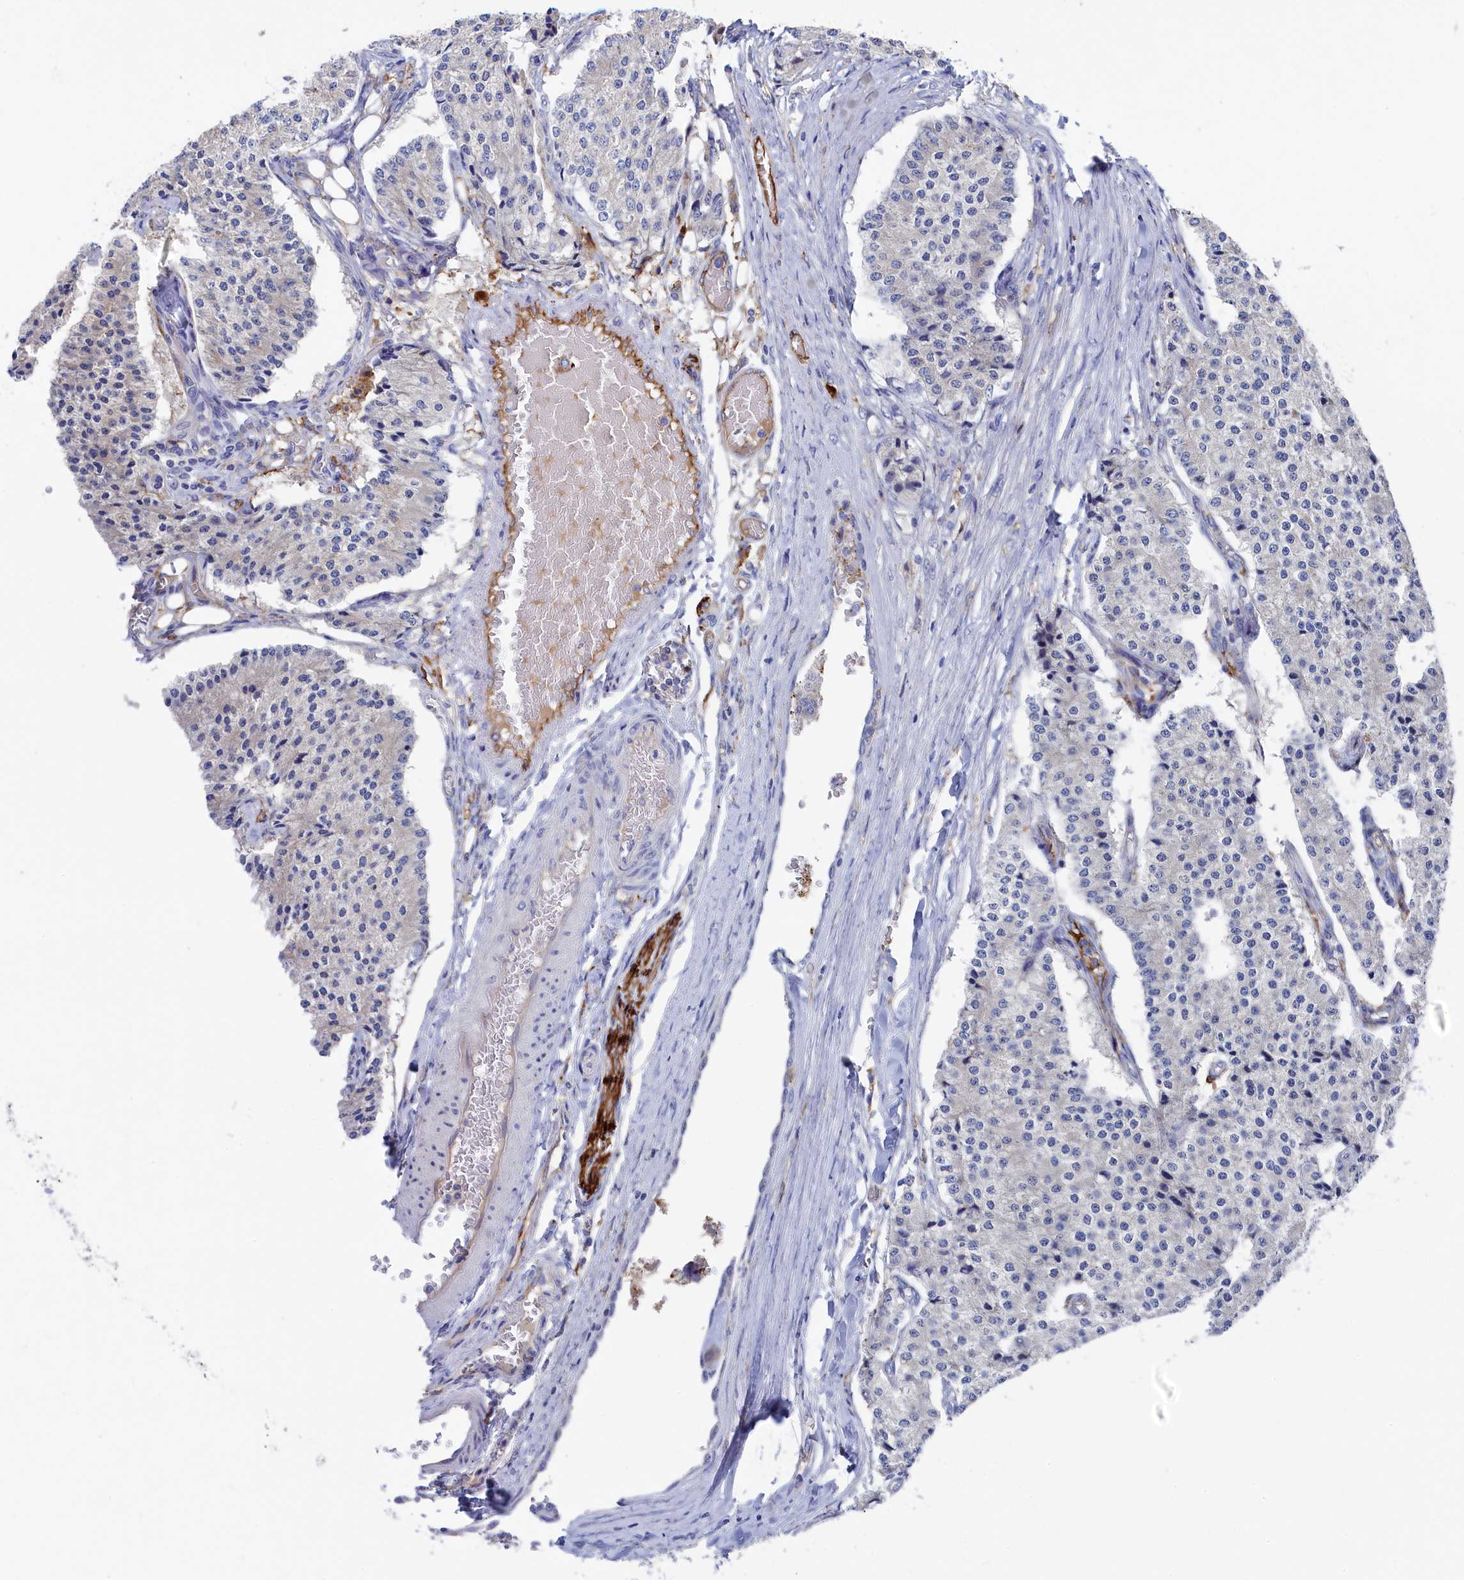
{"staining": {"intensity": "negative", "quantity": "none", "location": "none"}, "tissue": "carcinoid", "cell_type": "Tumor cells", "image_type": "cancer", "snomed": [{"axis": "morphology", "description": "Carcinoid, malignant, NOS"}, {"axis": "topography", "description": "Colon"}], "caption": "Immunohistochemistry image of neoplastic tissue: human malignant carcinoid stained with DAB demonstrates no significant protein staining in tumor cells.", "gene": "C12orf73", "patient": {"sex": "female", "age": 52}}